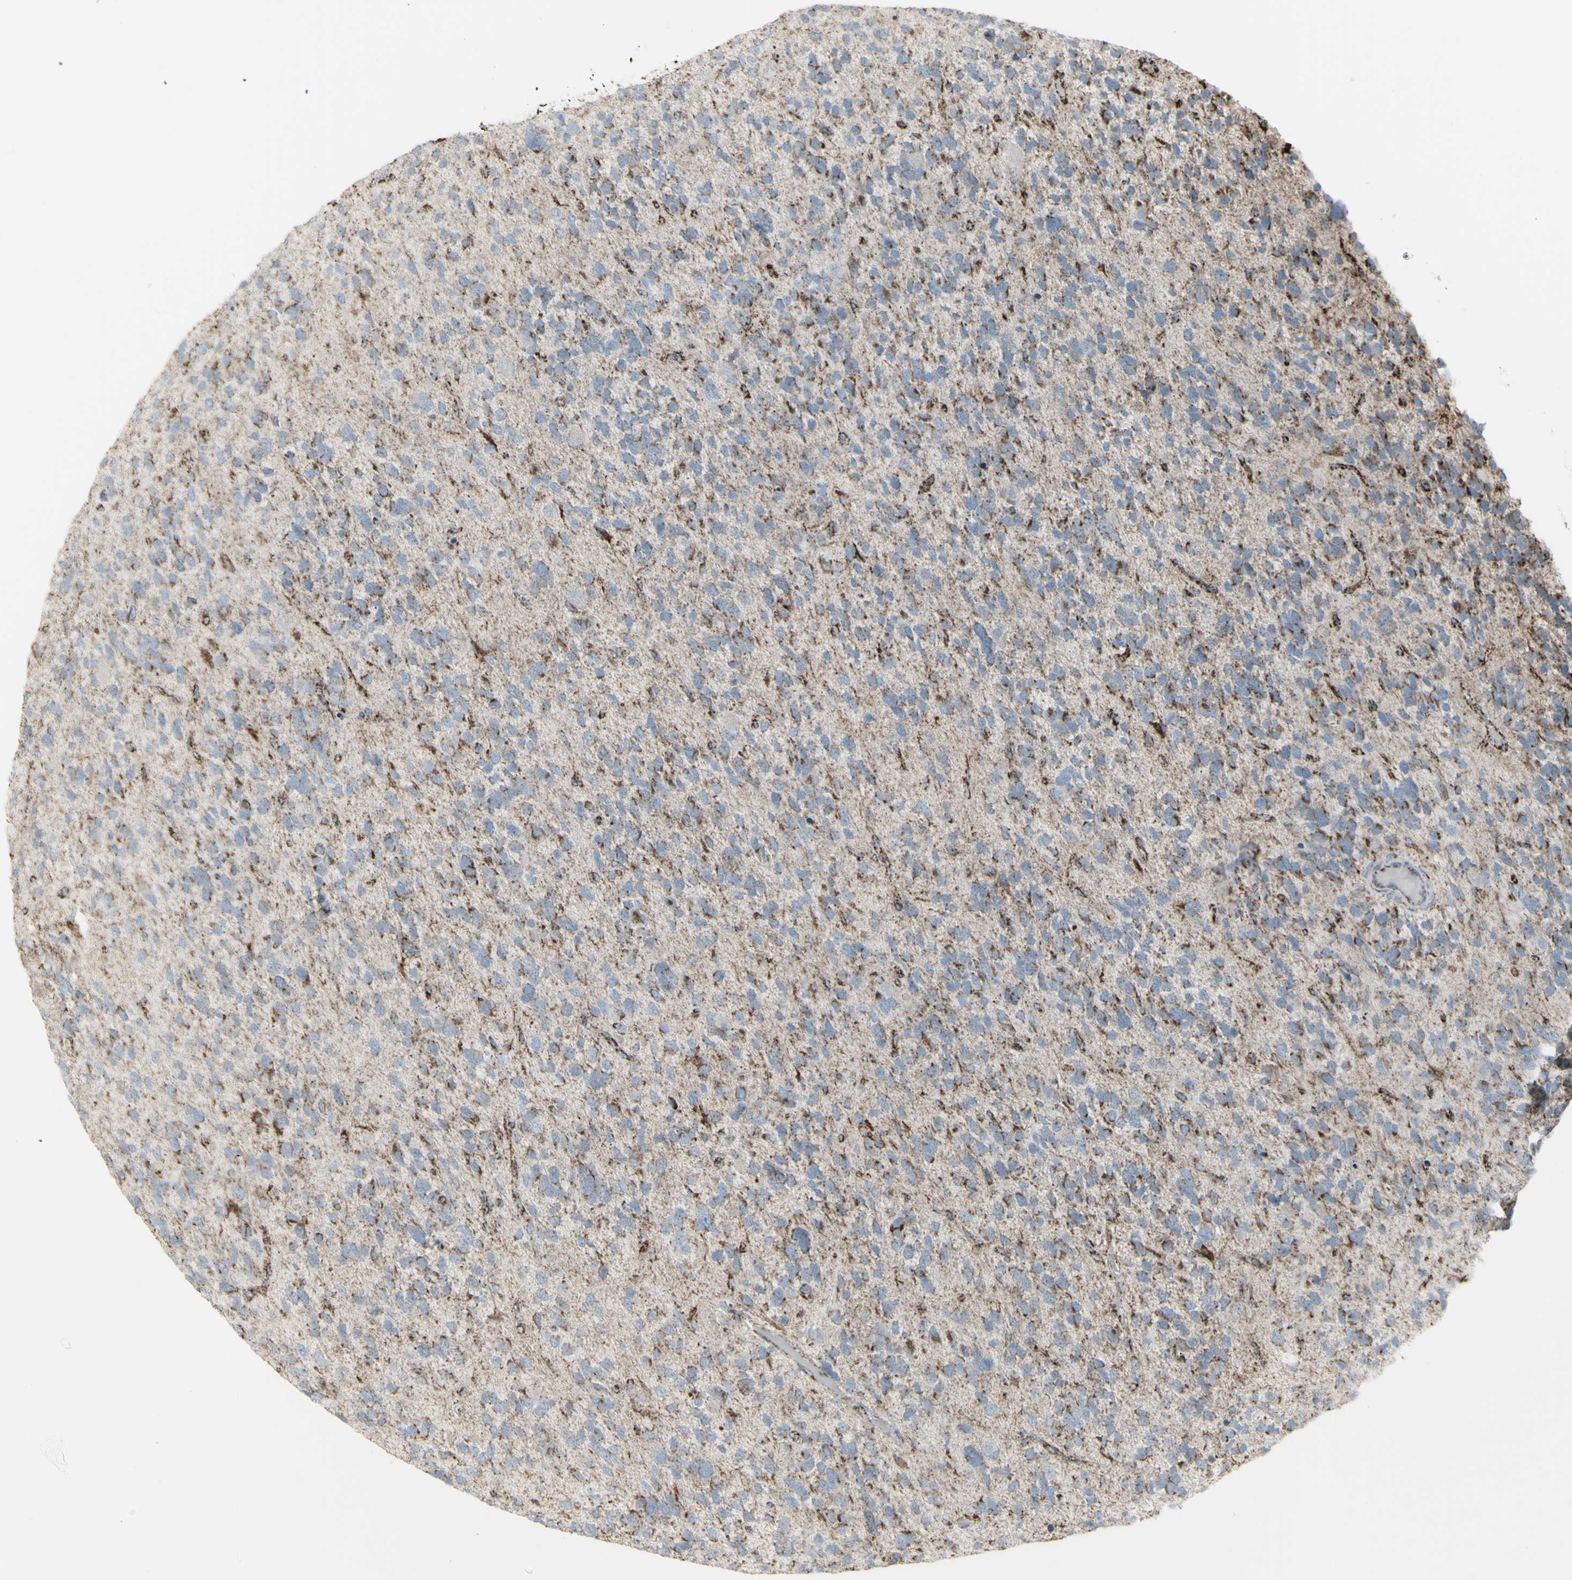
{"staining": {"intensity": "moderate", "quantity": ">75%", "location": "cytoplasmic/membranous"}, "tissue": "glioma", "cell_type": "Tumor cells", "image_type": "cancer", "snomed": [{"axis": "morphology", "description": "Glioma, malignant, High grade"}, {"axis": "topography", "description": "Brain"}], "caption": "A high-resolution photomicrograph shows immunohistochemistry staining of glioma, which displays moderate cytoplasmic/membranous positivity in approximately >75% of tumor cells.", "gene": "PLGRKT", "patient": {"sex": "female", "age": 58}}